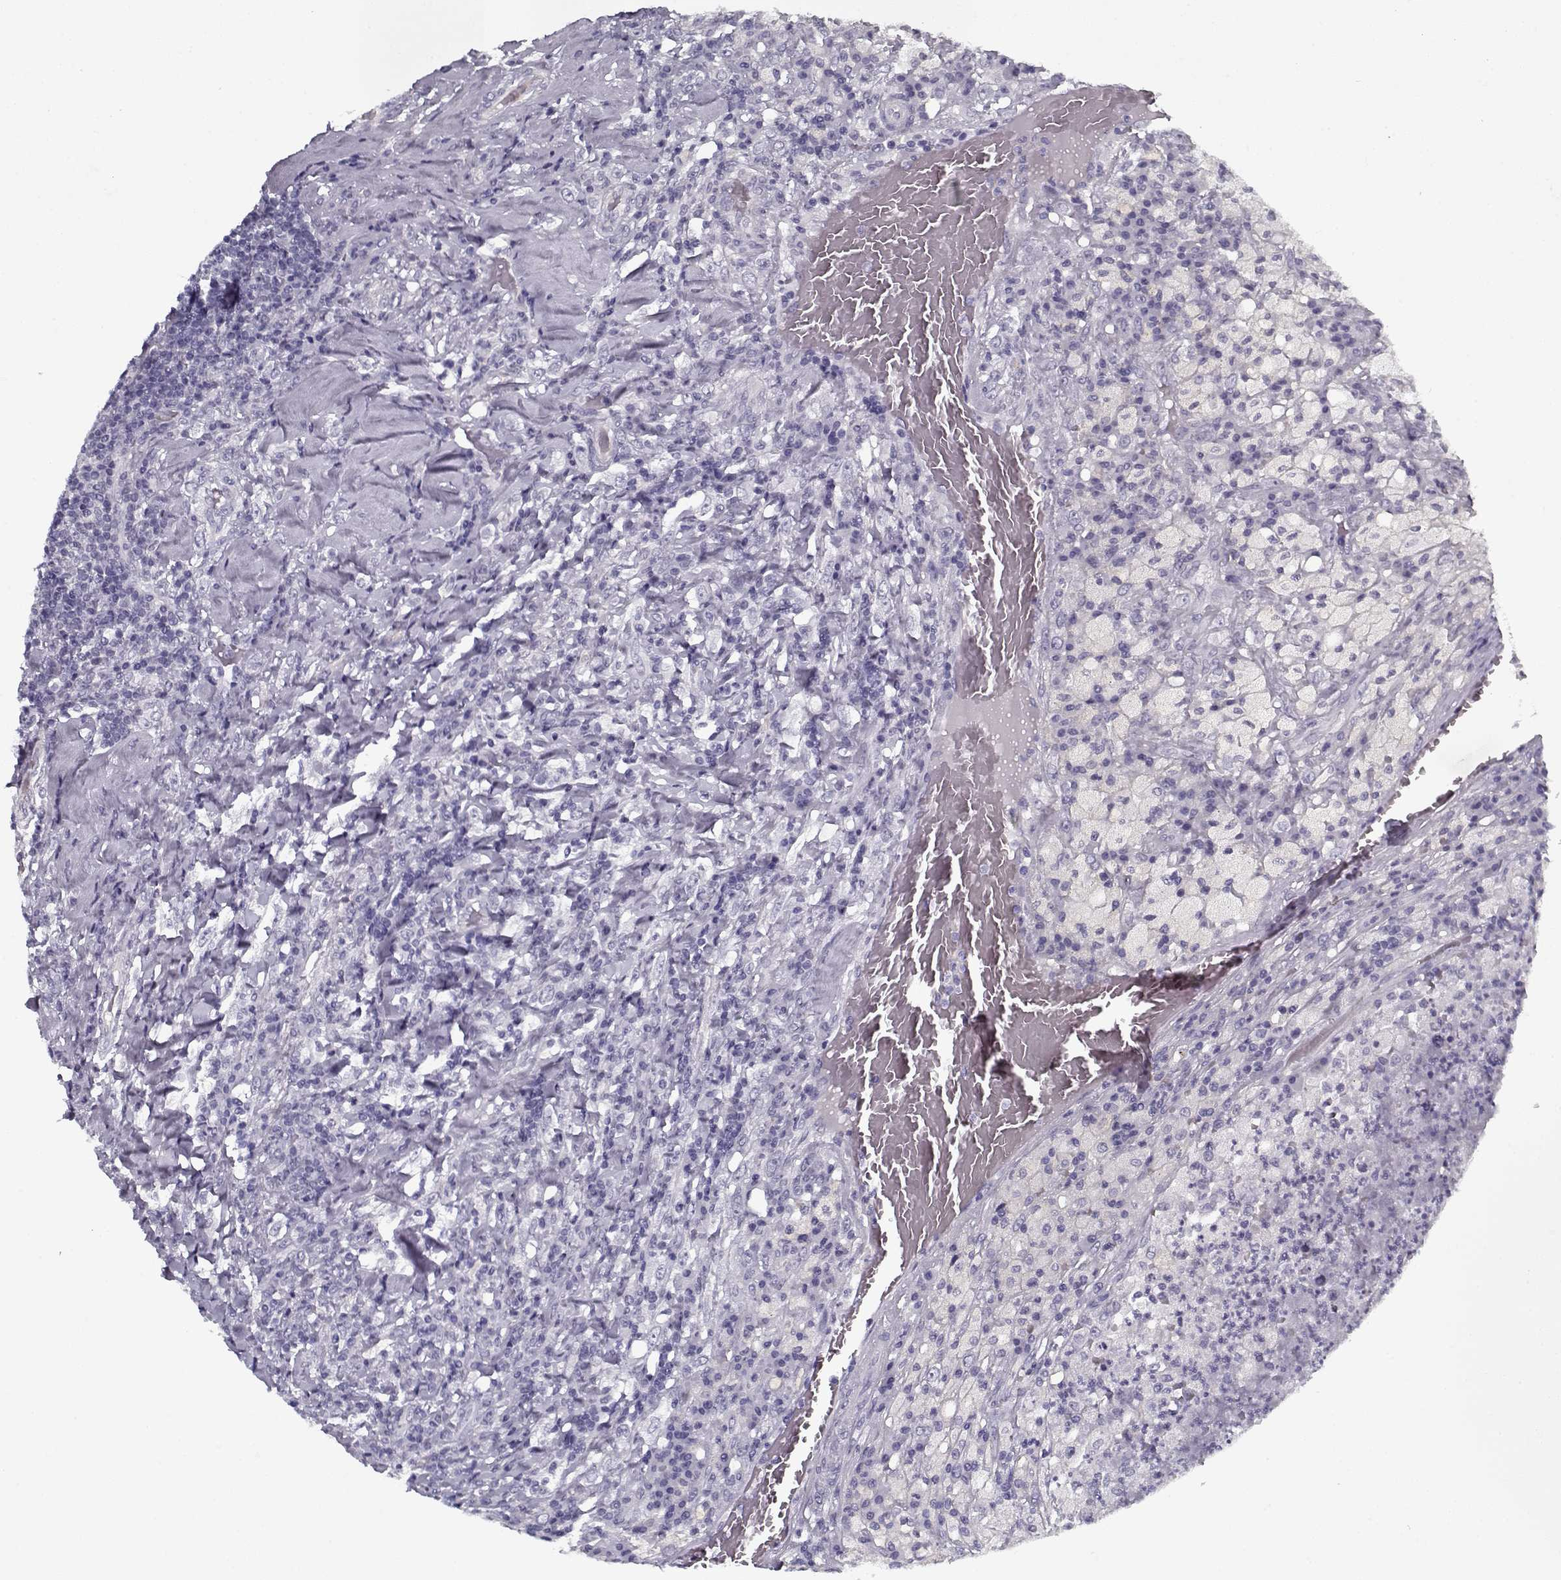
{"staining": {"intensity": "negative", "quantity": "none", "location": "none"}, "tissue": "testis cancer", "cell_type": "Tumor cells", "image_type": "cancer", "snomed": [{"axis": "morphology", "description": "Necrosis, NOS"}, {"axis": "morphology", "description": "Carcinoma, Embryonal, NOS"}, {"axis": "topography", "description": "Testis"}], "caption": "Immunohistochemistry photomicrograph of human embryonal carcinoma (testis) stained for a protein (brown), which reveals no positivity in tumor cells. (DAB (3,3'-diaminobenzidine) IHC with hematoxylin counter stain).", "gene": "SPACA9", "patient": {"sex": "male", "age": 19}}